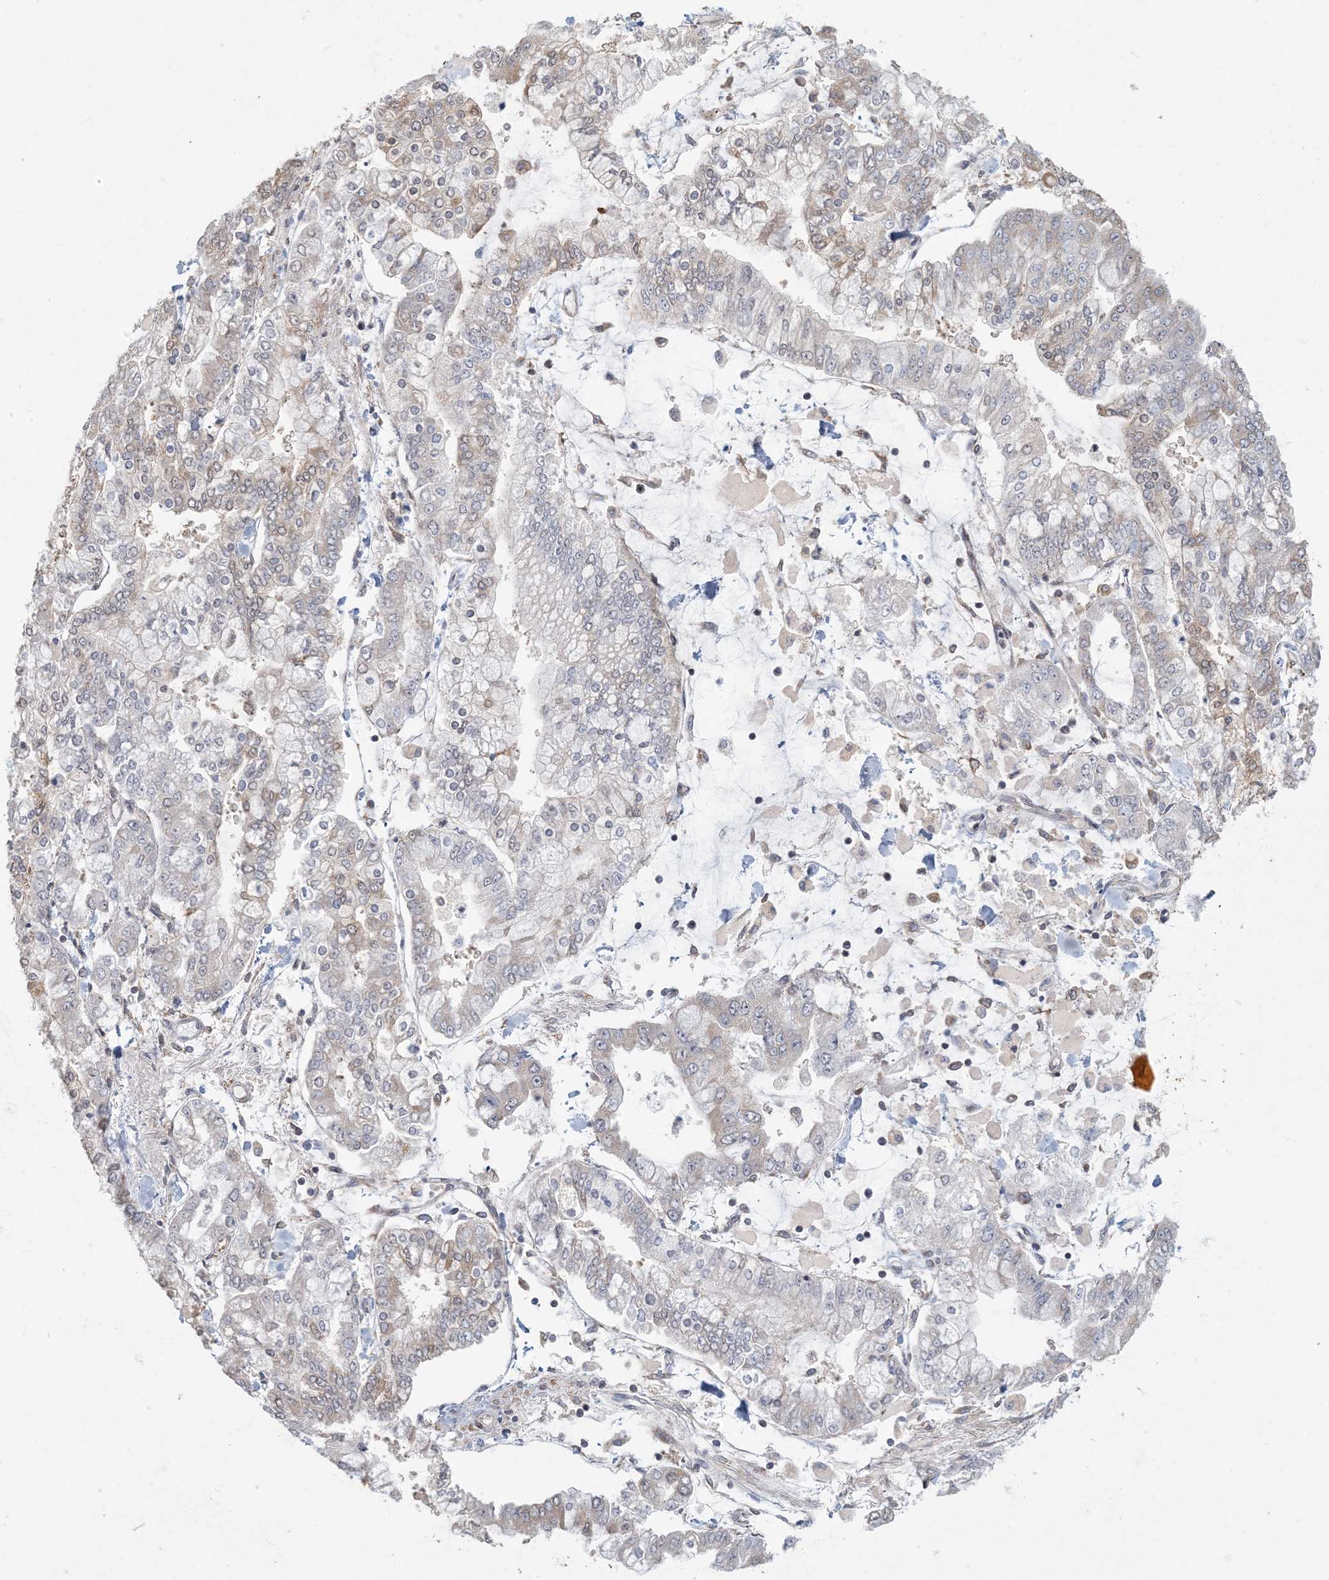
{"staining": {"intensity": "weak", "quantity": "<25%", "location": "cytoplasmic/membranous"}, "tissue": "stomach cancer", "cell_type": "Tumor cells", "image_type": "cancer", "snomed": [{"axis": "morphology", "description": "Normal tissue, NOS"}, {"axis": "morphology", "description": "Adenocarcinoma, NOS"}, {"axis": "topography", "description": "Stomach, upper"}, {"axis": "topography", "description": "Stomach"}], "caption": "The image demonstrates no staining of tumor cells in stomach cancer. (Stains: DAB (3,3'-diaminobenzidine) immunohistochemistry with hematoxylin counter stain, Microscopy: brightfield microscopy at high magnification).", "gene": "AK9", "patient": {"sex": "male", "age": 76}}